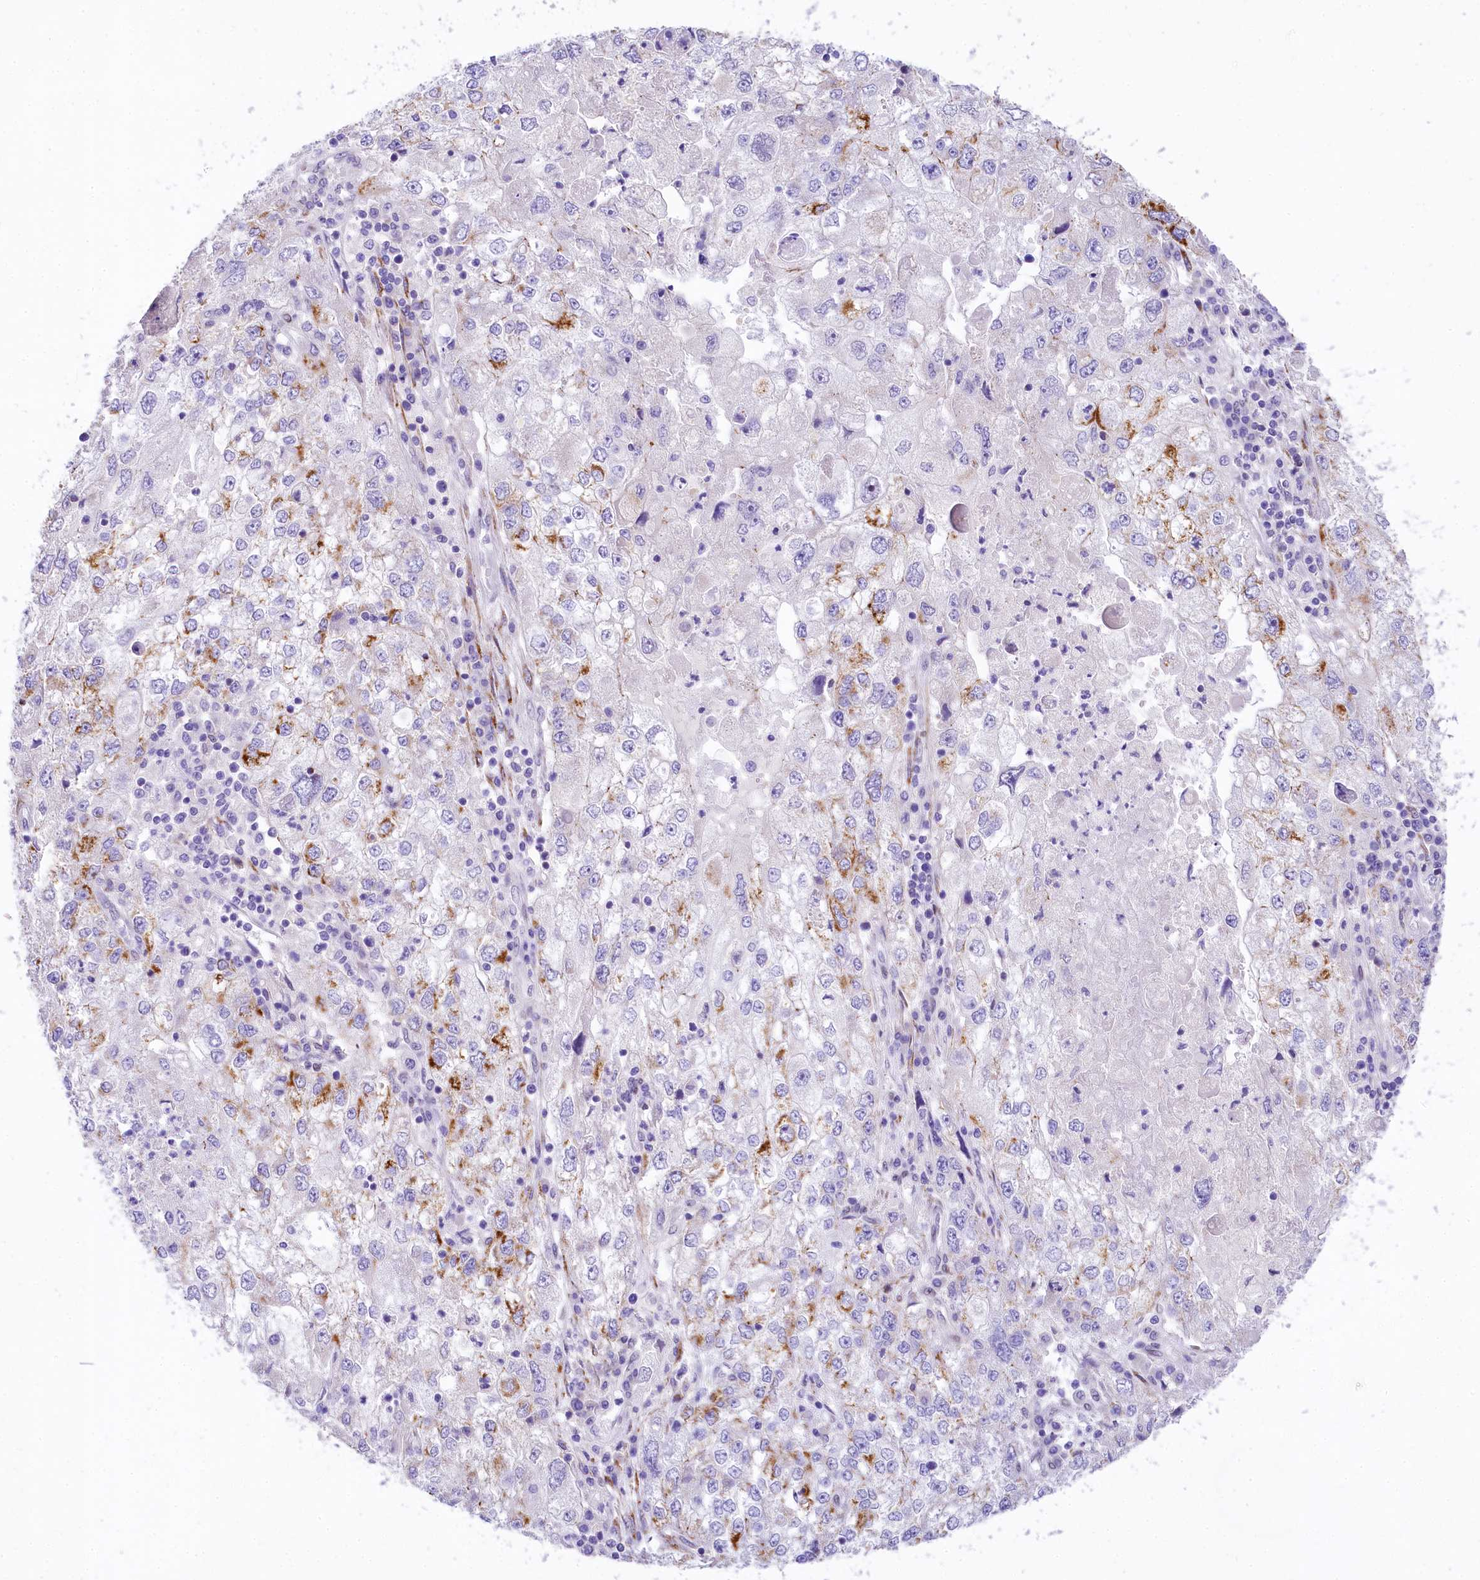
{"staining": {"intensity": "moderate", "quantity": "<25%", "location": "cytoplasmic/membranous"}, "tissue": "endometrial cancer", "cell_type": "Tumor cells", "image_type": "cancer", "snomed": [{"axis": "morphology", "description": "Adenocarcinoma, NOS"}, {"axis": "topography", "description": "Endometrium"}], "caption": "An immunohistochemistry (IHC) histopathology image of neoplastic tissue is shown. Protein staining in brown labels moderate cytoplasmic/membranous positivity in endometrial cancer (adenocarcinoma) within tumor cells.", "gene": "PPIP5K2", "patient": {"sex": "female", "age": 49}}